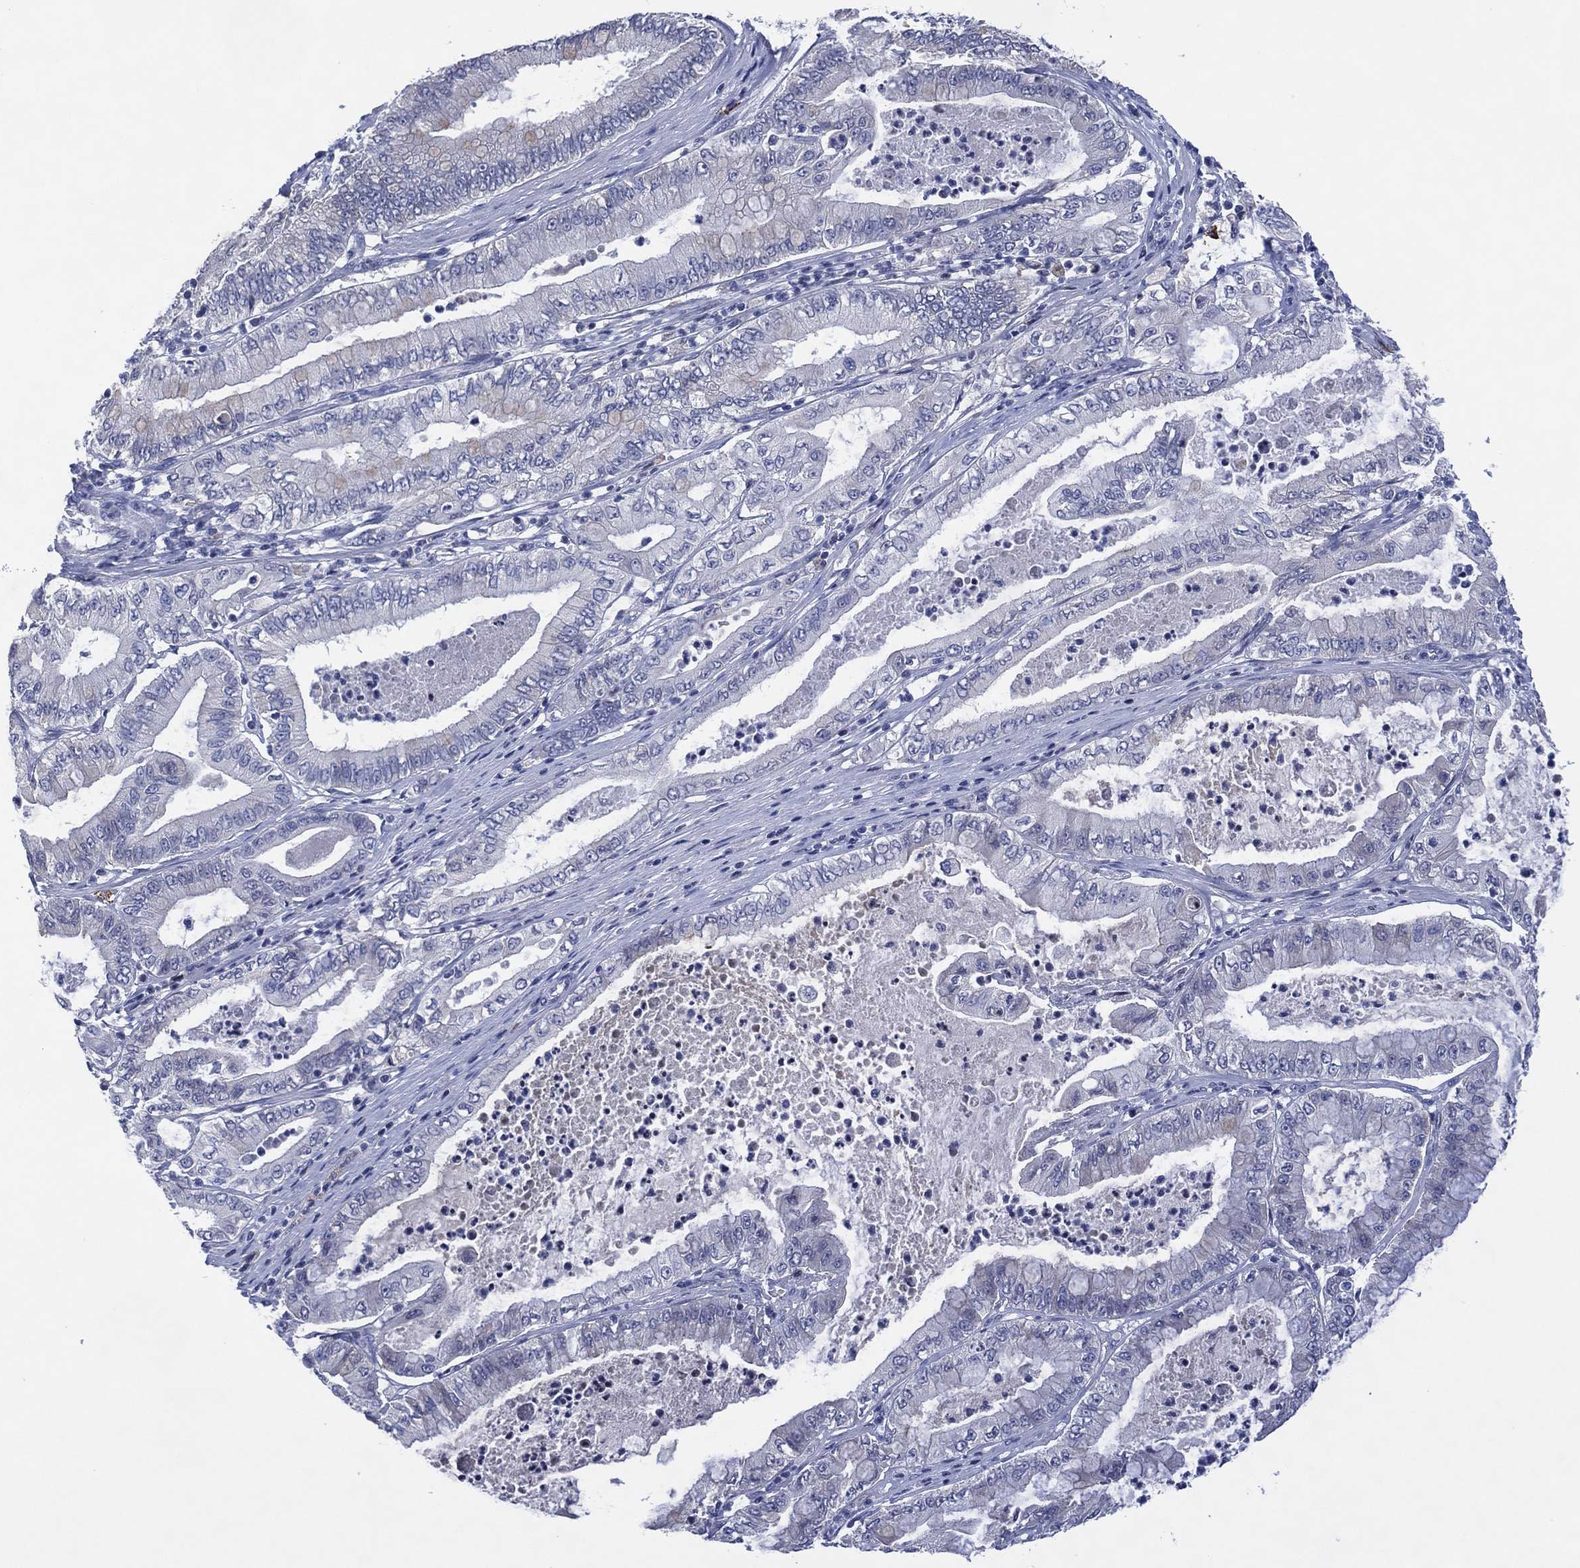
{"staining": {"intensity": "negative", "quantity": "none", "location": "none"}, "tissue": "pancreatic cancer", "cell_type": "Tumor cells", "image_type": "cancer", "snomed": [{"axis": "morphology", "description": "Adenocarcinoma, NOS"}, {"axis": "topography", "description": "Pancreas"}], "caption": "High power microscopy photomicrograph of an immunohistochemistry (IHC) photomicrograph of pancreatic cancer, revealing no significant expression in tumor cells.", "gene": "USP26", "patient": {"sex": "male", "age": 71}}